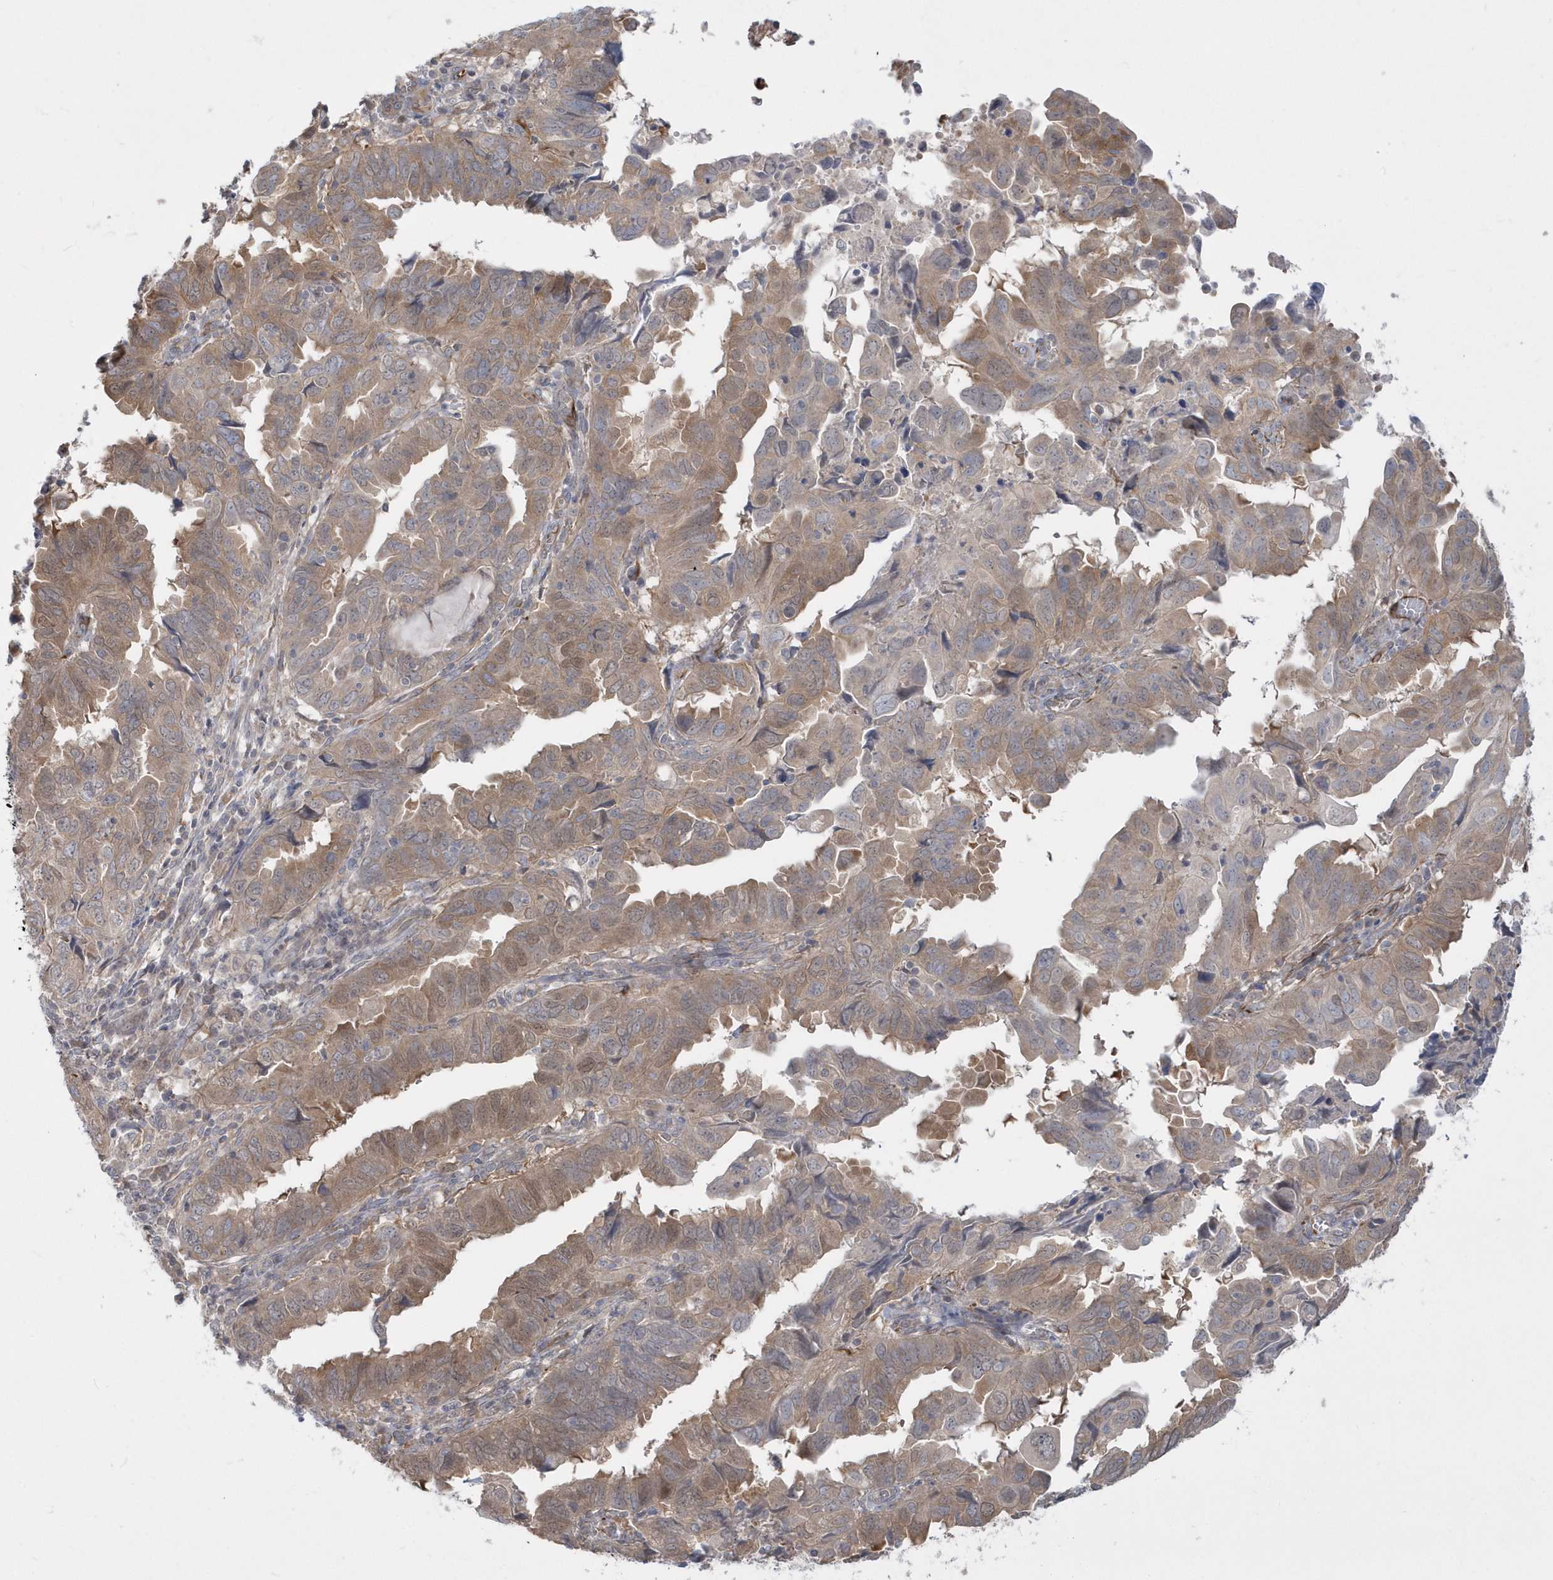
{"staining": {"intensity": "moderate", "quantity": ">75%", "location": "cytoplasmic/membranous"}, "tissue": "endometrial cancer", "cell_type": "Tumor cells", "image_type": "cancer", "snomed": [{"axis": "morphology", "description": "Adenocarcinoma, NOS"}, {"axis": "topography", "description": "Uterus"}], "caption": "IHC of human endometrial cancer (adenocarcinoma) exhibits medium levels of moderate cytoplasmic/membranous staining in approximately >75% of tumor cells.", "gene": "DHX57", "patient": {"sex": "female", "age": 77}}